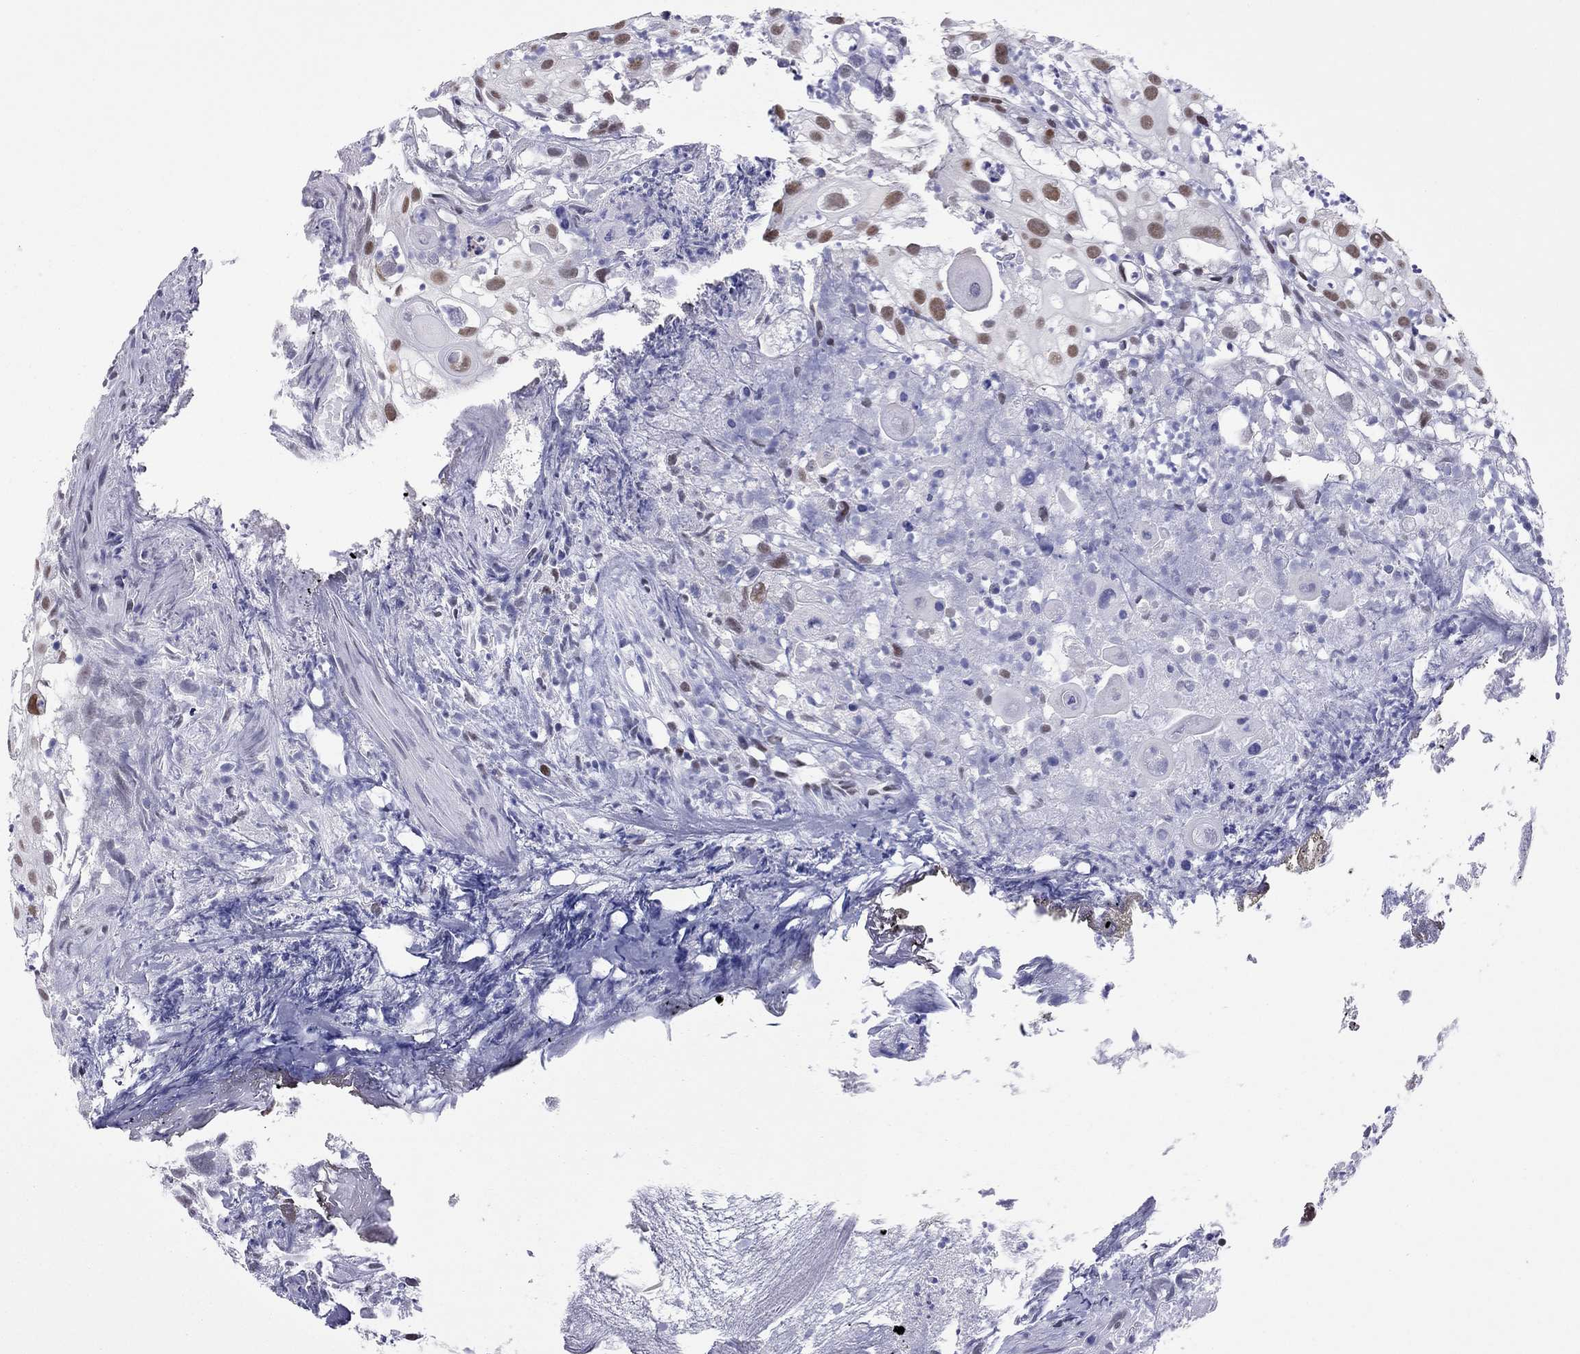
{"staining": {"intensity": "moderate", "quantity": "<25%", "location": "nuclear"}, "tissue": "urothelial cancer", "cell_type": "Tumor cells", "image_type": "cancer", "snomed": [{"axis": "morphology", "description": "Urothelial carcinoma, High grade"}, {"axis": "topography", "description": "Urinary bladder"}], "caption": "A histopathology image of high-grade urothelial carcinoma stained for a protein shows moderate nuclear brown staining in tumor cells.", "gene": "DOT1L", "patient": {"sex": "female", "age": 79}}